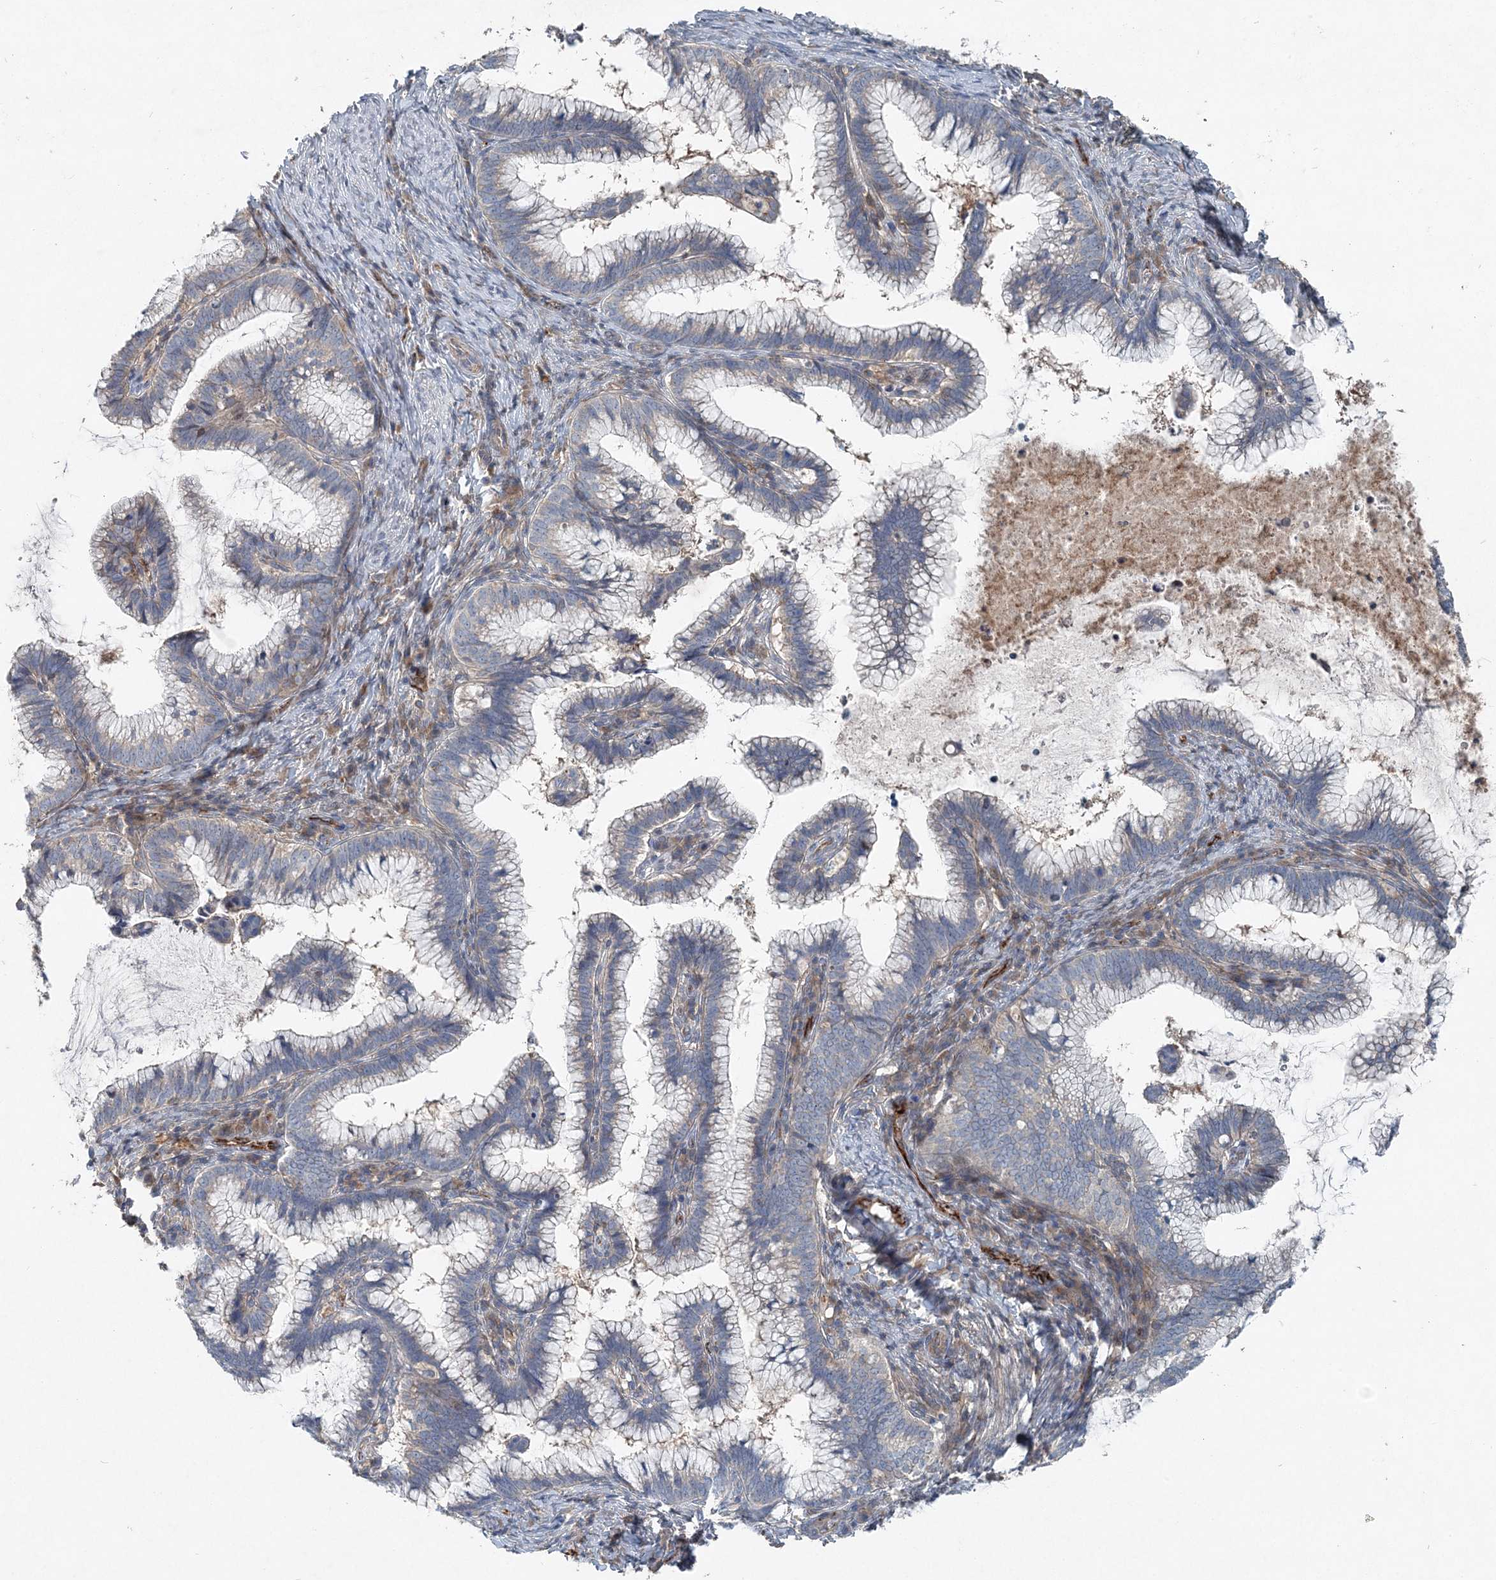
{"staining": {"intensity": "negative", "quantity": "none", "location": "none"}, "tissue": "cervical cancer", "cell_type": "Tumor cells", "image_type": "cancer", "snomed": [{"axis": "morphology", "description": "Adenocarcinoma, NOS"}, {"axis": "topography", "description": "Cervix"}], "caption": "Protein analysis of cervical adenocarcinoma exhibits no significant staining in tumor cells.", "gene": "ABHD14B", "patient": {"sex": "female", "age": 36}}